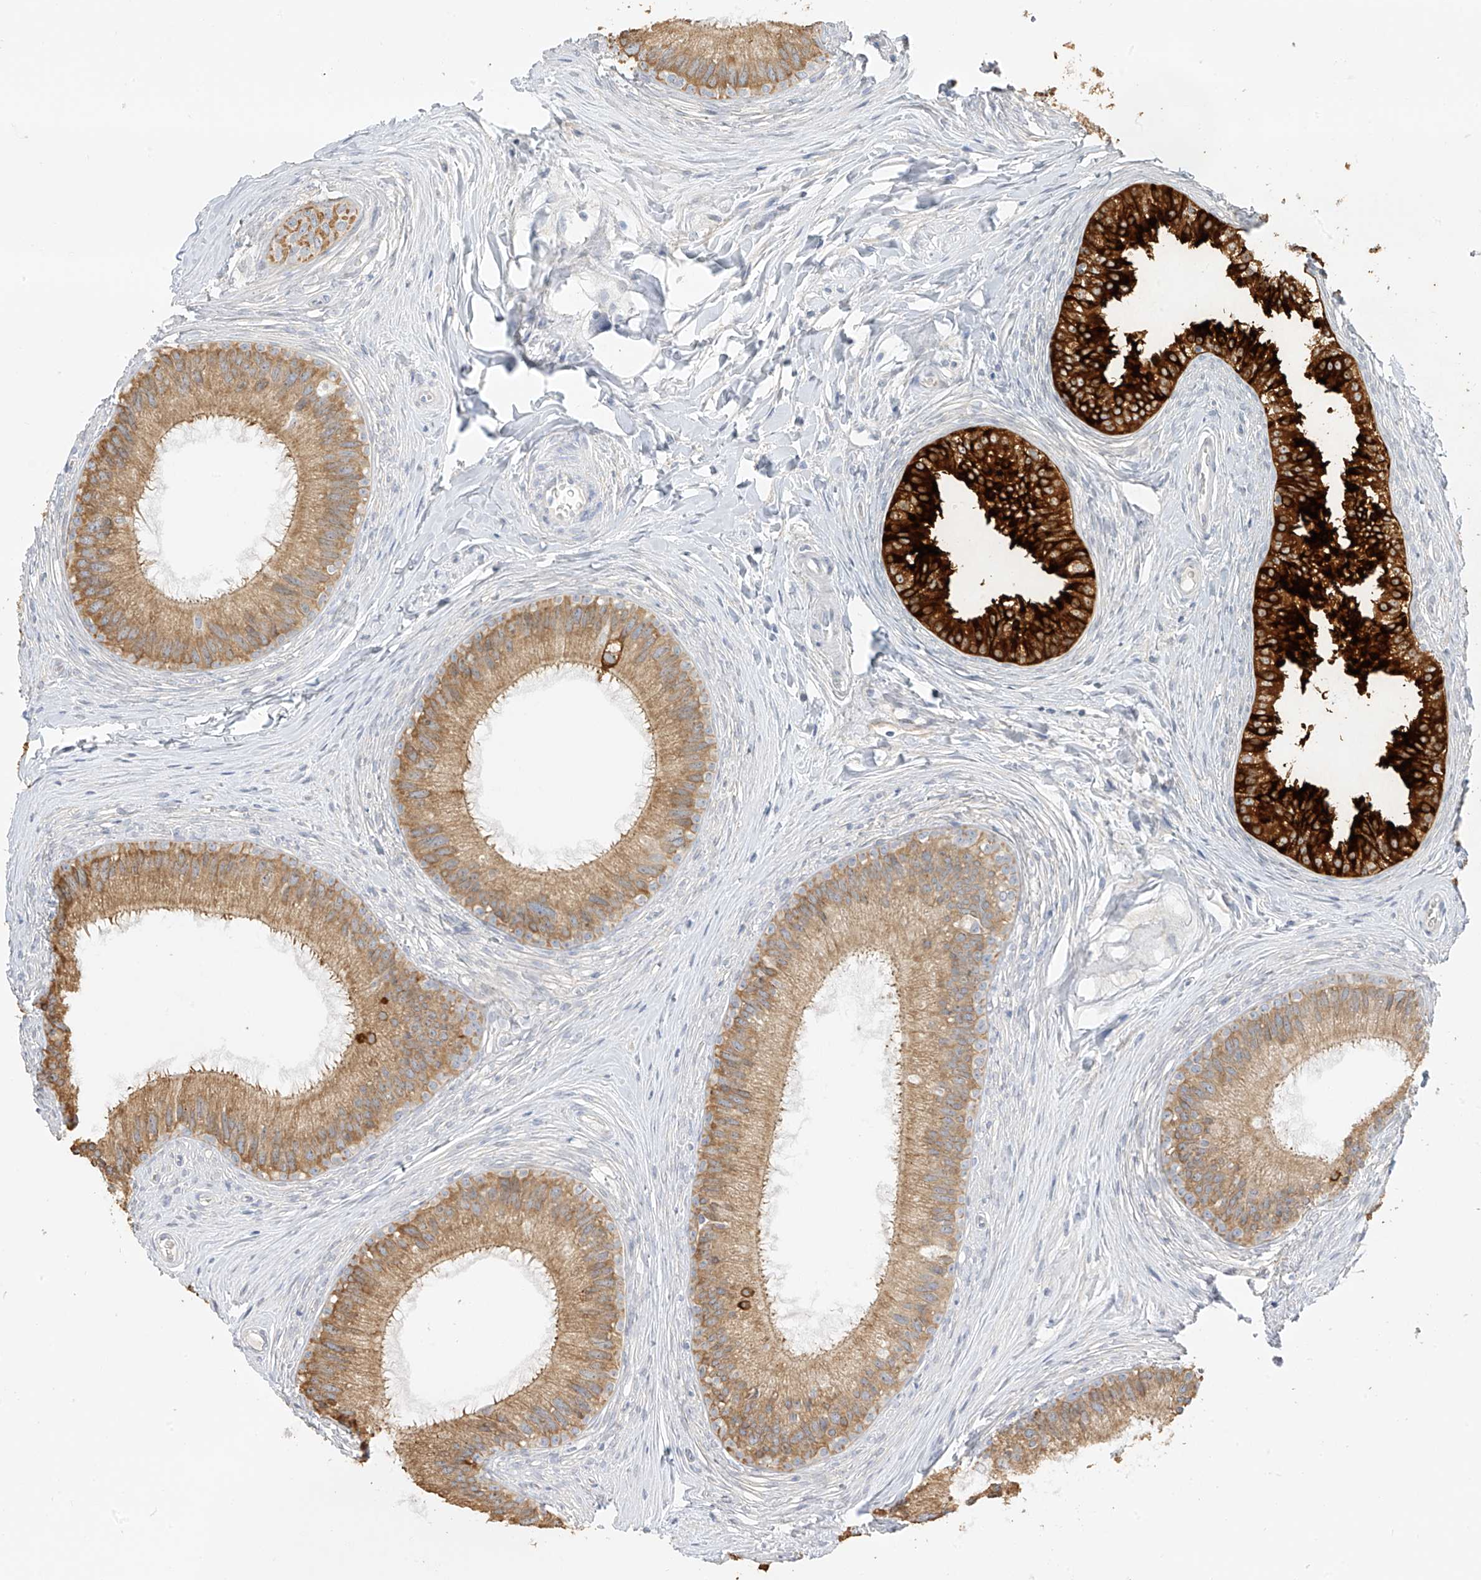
{"staining": {"intensity": "moderate", "quantity": ">75%", "location": "cytoplasmic/membranous"}, "tissue": "epididymis", "cell_type": "Glandular cells", "image_type": "normal", "snomed": [{"axis": "morphology", "description": "Normal tissue, NOS"}, {"axis": "topography", "description": "Epididymis"}], "caption": "Immunohistochemical staining of benign human epididymis displays >75% levels of moderate cytoplasmic/membranous protein expression in approximately >75% of glandular cells.", "gene": "DCDC2", "patient": {"sex": "male", "age": 27}}